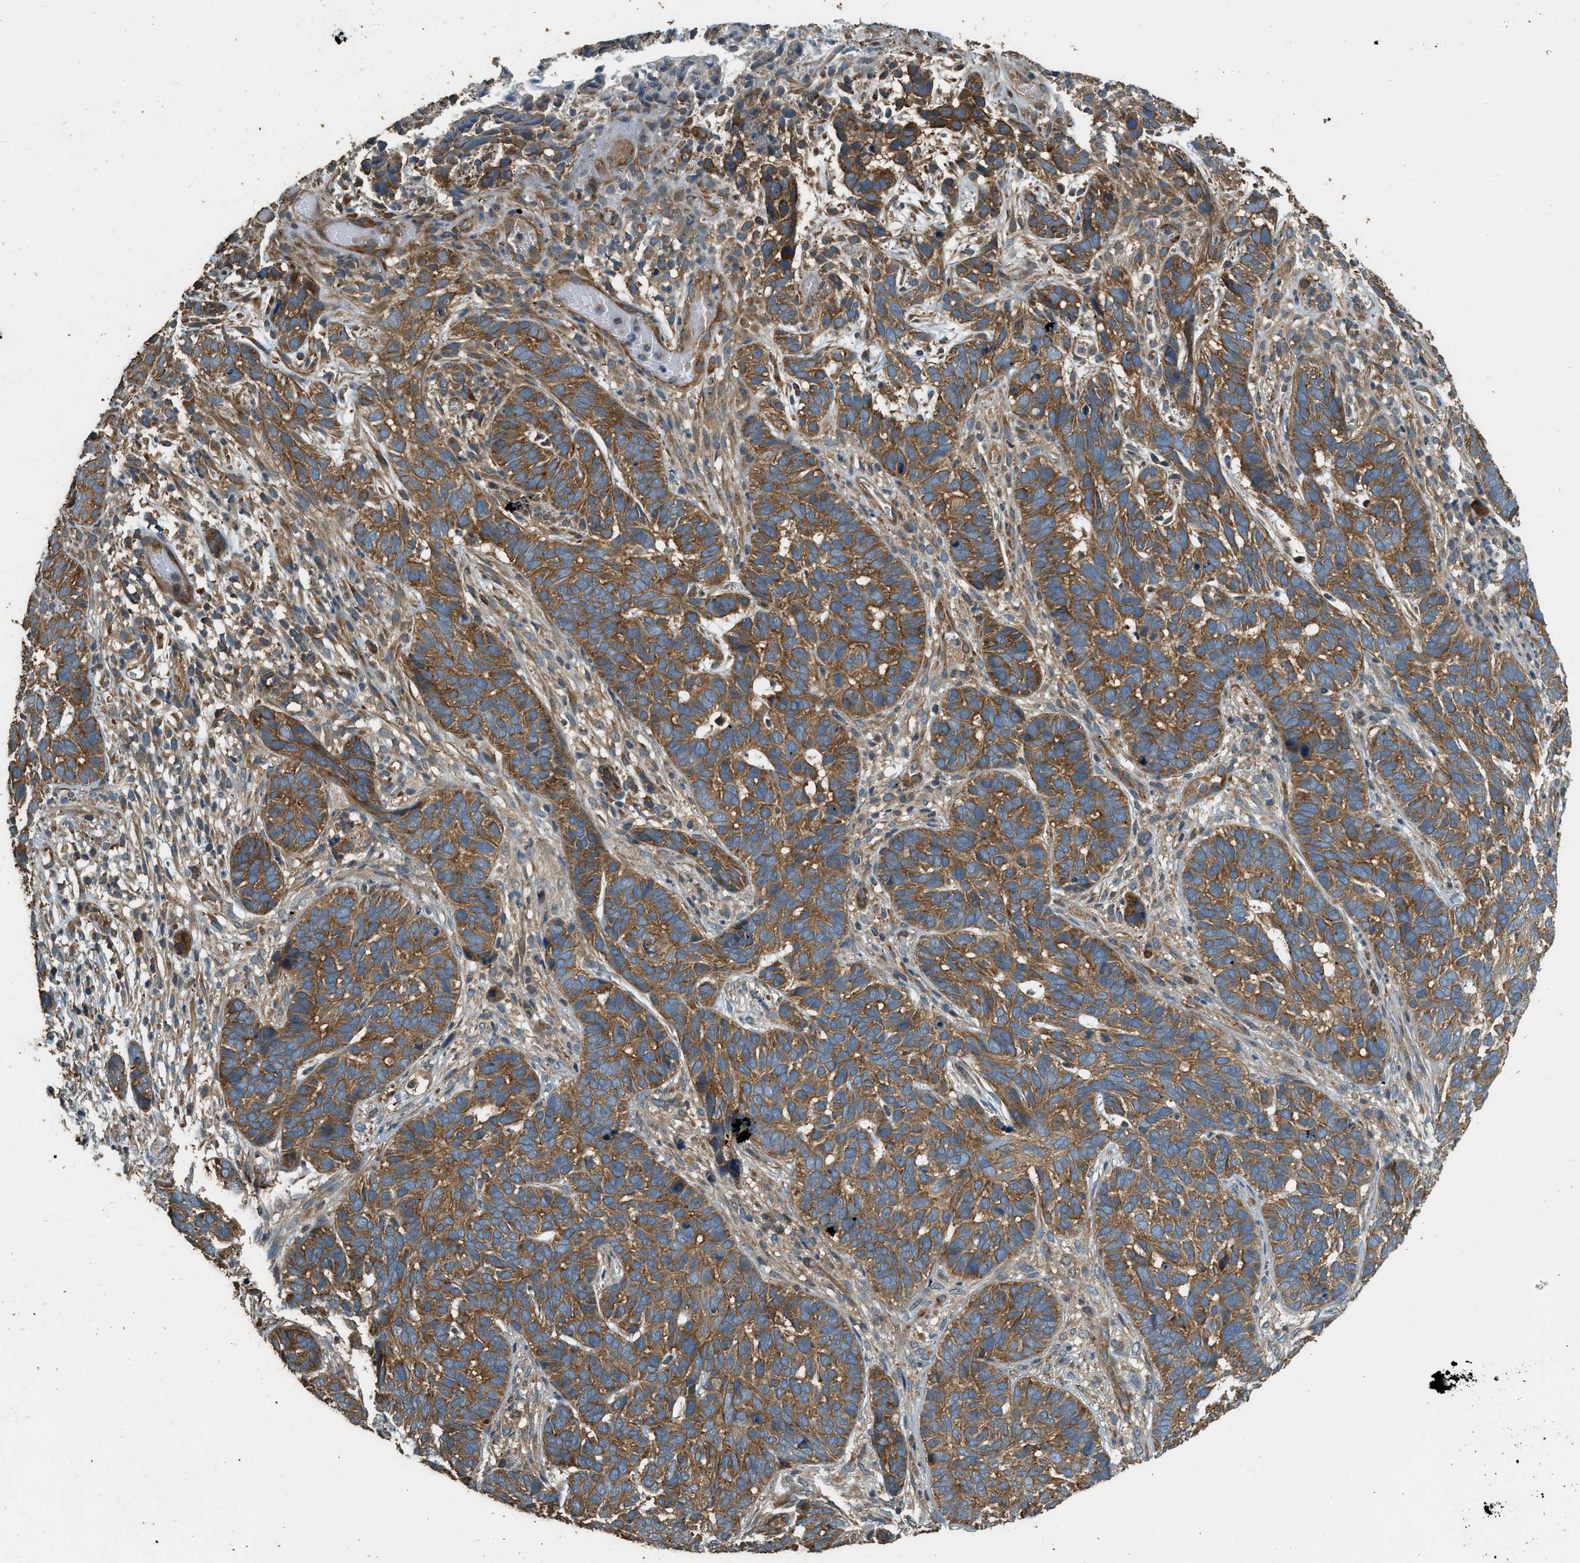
{"staining": {"intensity": "moderate", "quantity": ">75%", "location": "cytoplasmic/membranous"}, "tissue": "skin cancer", "cell_type": "Tumor cells", "image_type": "cancer", "snomed": [{"axis": "morphology", "description": "Basal cell carcinoma"}, {"axis": "topography", "description": "Skin"}], "caption": "Brown immunohistochemical staining in basal cell carcinoma (skin) shows moderate cytoplasmic/membranous expression in approximately >75% of tumor cells.", "gene": "MARS1", "patient": {"sex": "male", "age": 87}}